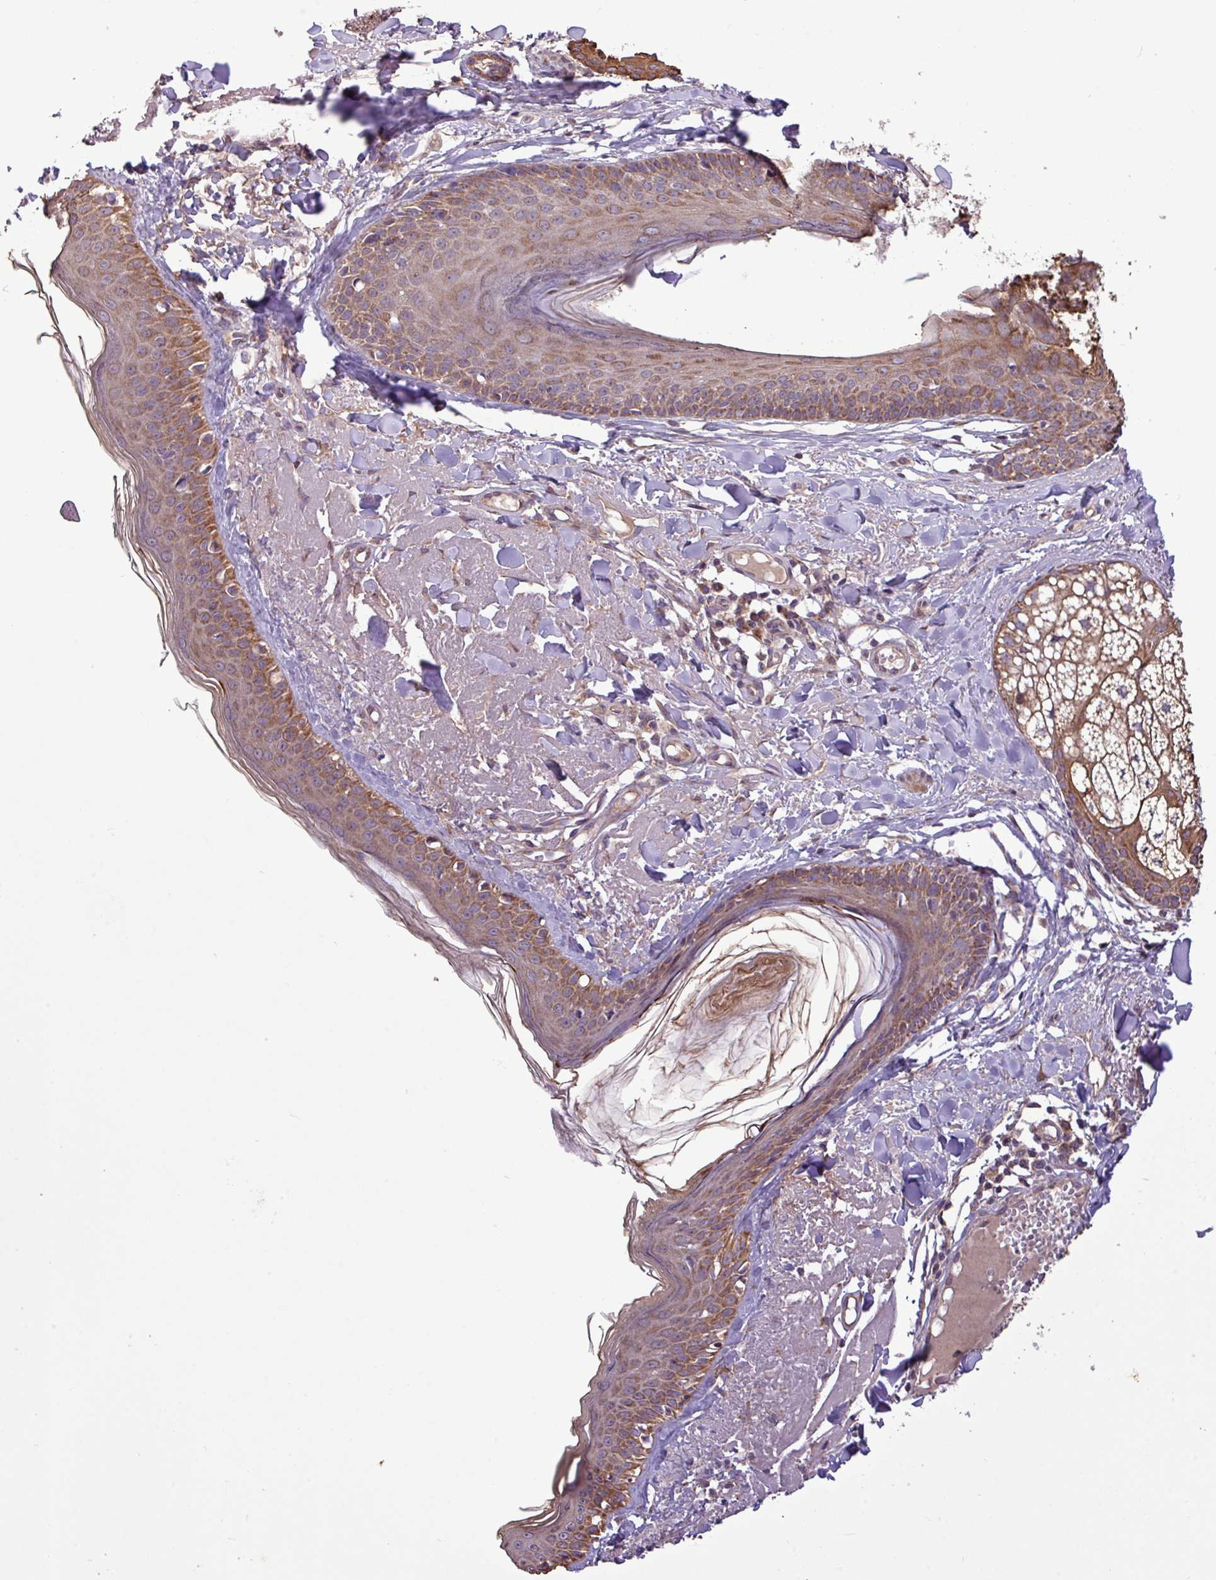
{"staining": {"intensity": "weak", "quantity": ">75%", "location": "cytoplasmic/membranous"}, "tissue": "skin", "cell_type": "Fibroblasts", "image_type": "normal", "snomed": [{"axis": "morphology", "description": "Normal tissue, NOS"}, {"axis": "morphology", "description": "Malignant melanoma, NOS"}, {"axis": "topography", "description": "Skin"}], "caption": "Benign skin exhibits weak cytoplasmic/membranous staining in about >75% of fibroblasts.", "gene": "TIMM10B", "patient": {"sex": "male", "age": 80}}